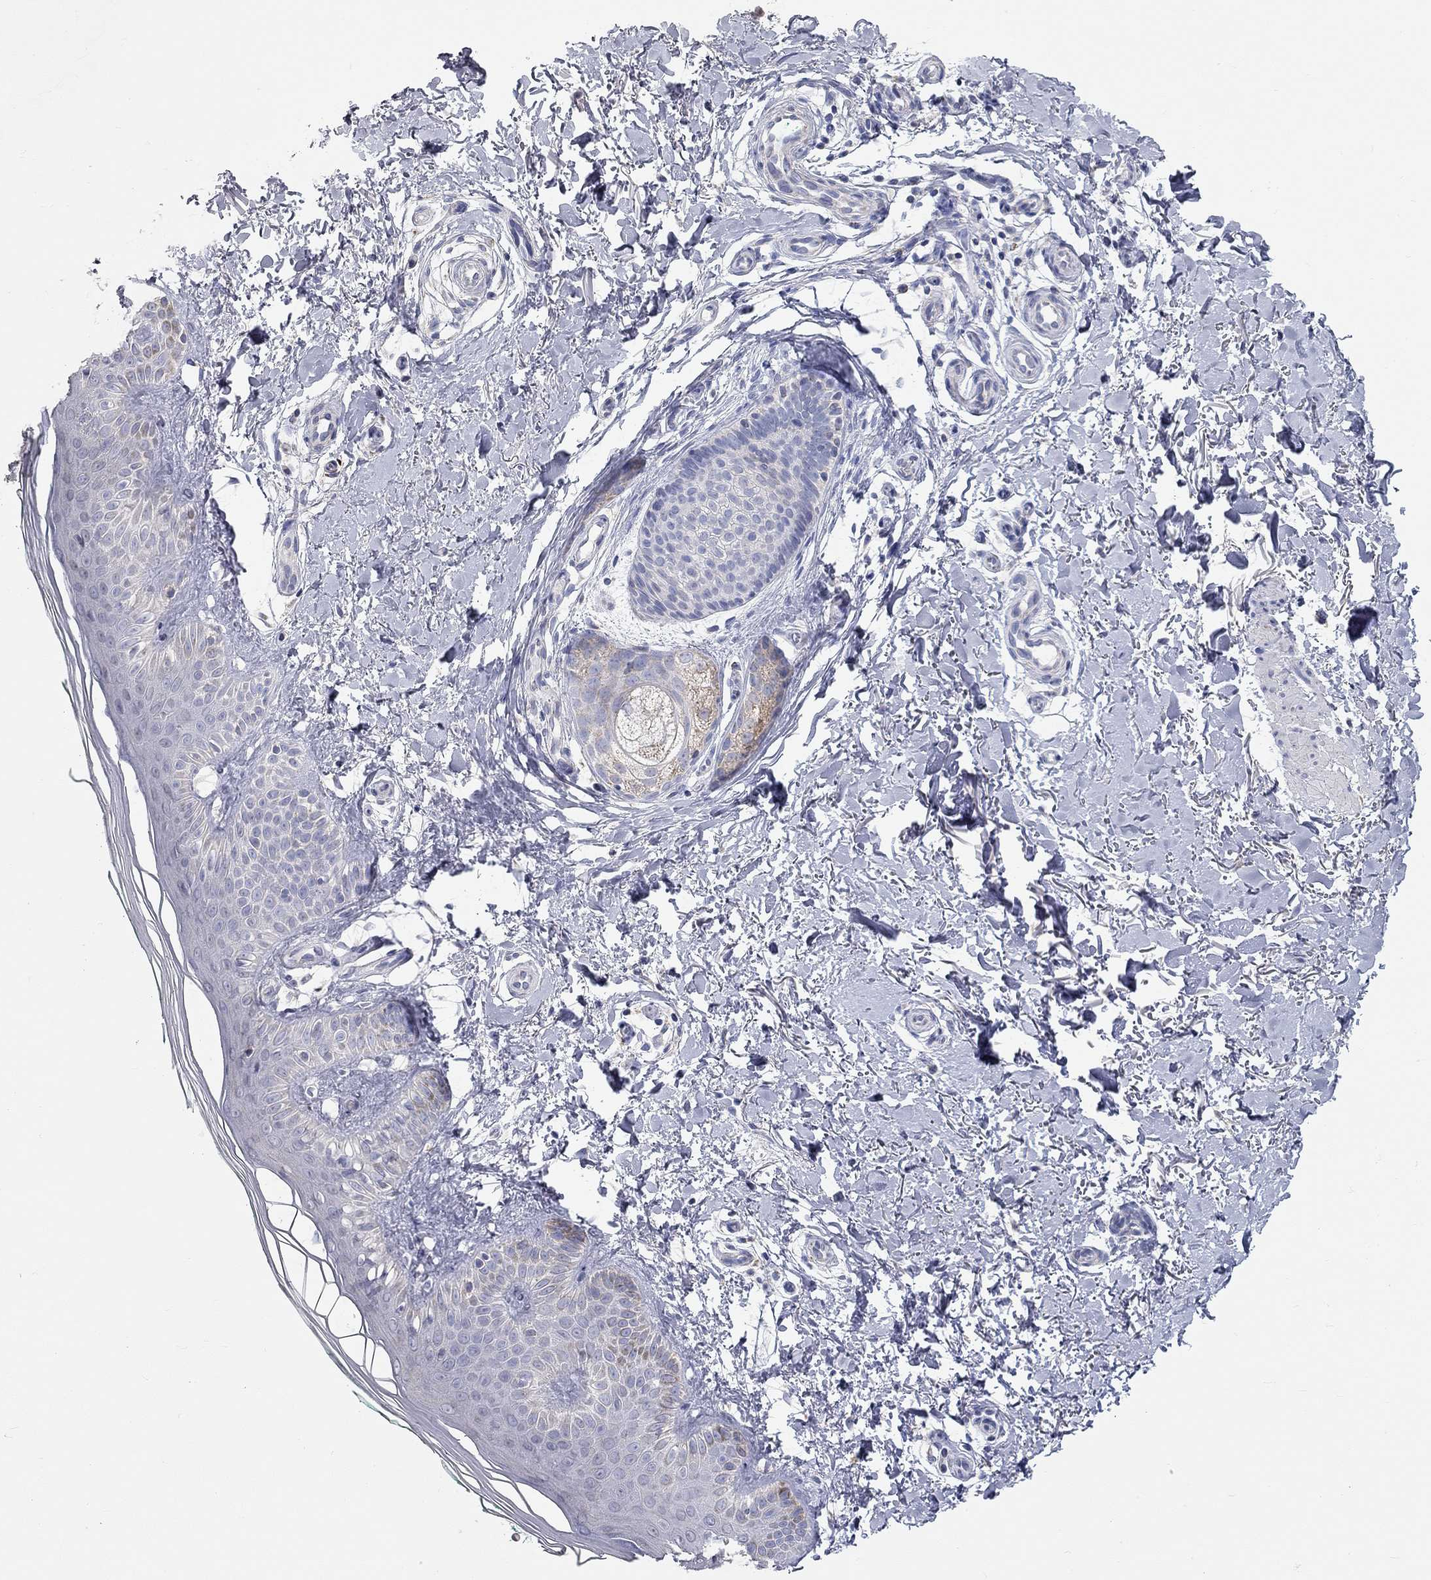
{"staining": {"intensity": "negative", "quantity": "none", "location": "none"}, "tissue": "skin", "cell_type": "Fibroblasts", "image_type": "normal", "snomed": [{"axis": "morphology", "description": "Normal tissue, NOS"}, {"axis": "morphology", "description": "Inflammation, NOS"}, {"axis": "morphology", "description": "Fibrosis, NOS"}, {"axis": "topography", "description": "Skin"}], "caption": "The immunohistochemistry micrograph has no significant staining in fibroblasts of skin.", "gene": "CFAP161", "patient": {"sex": "male", "age": 71}}